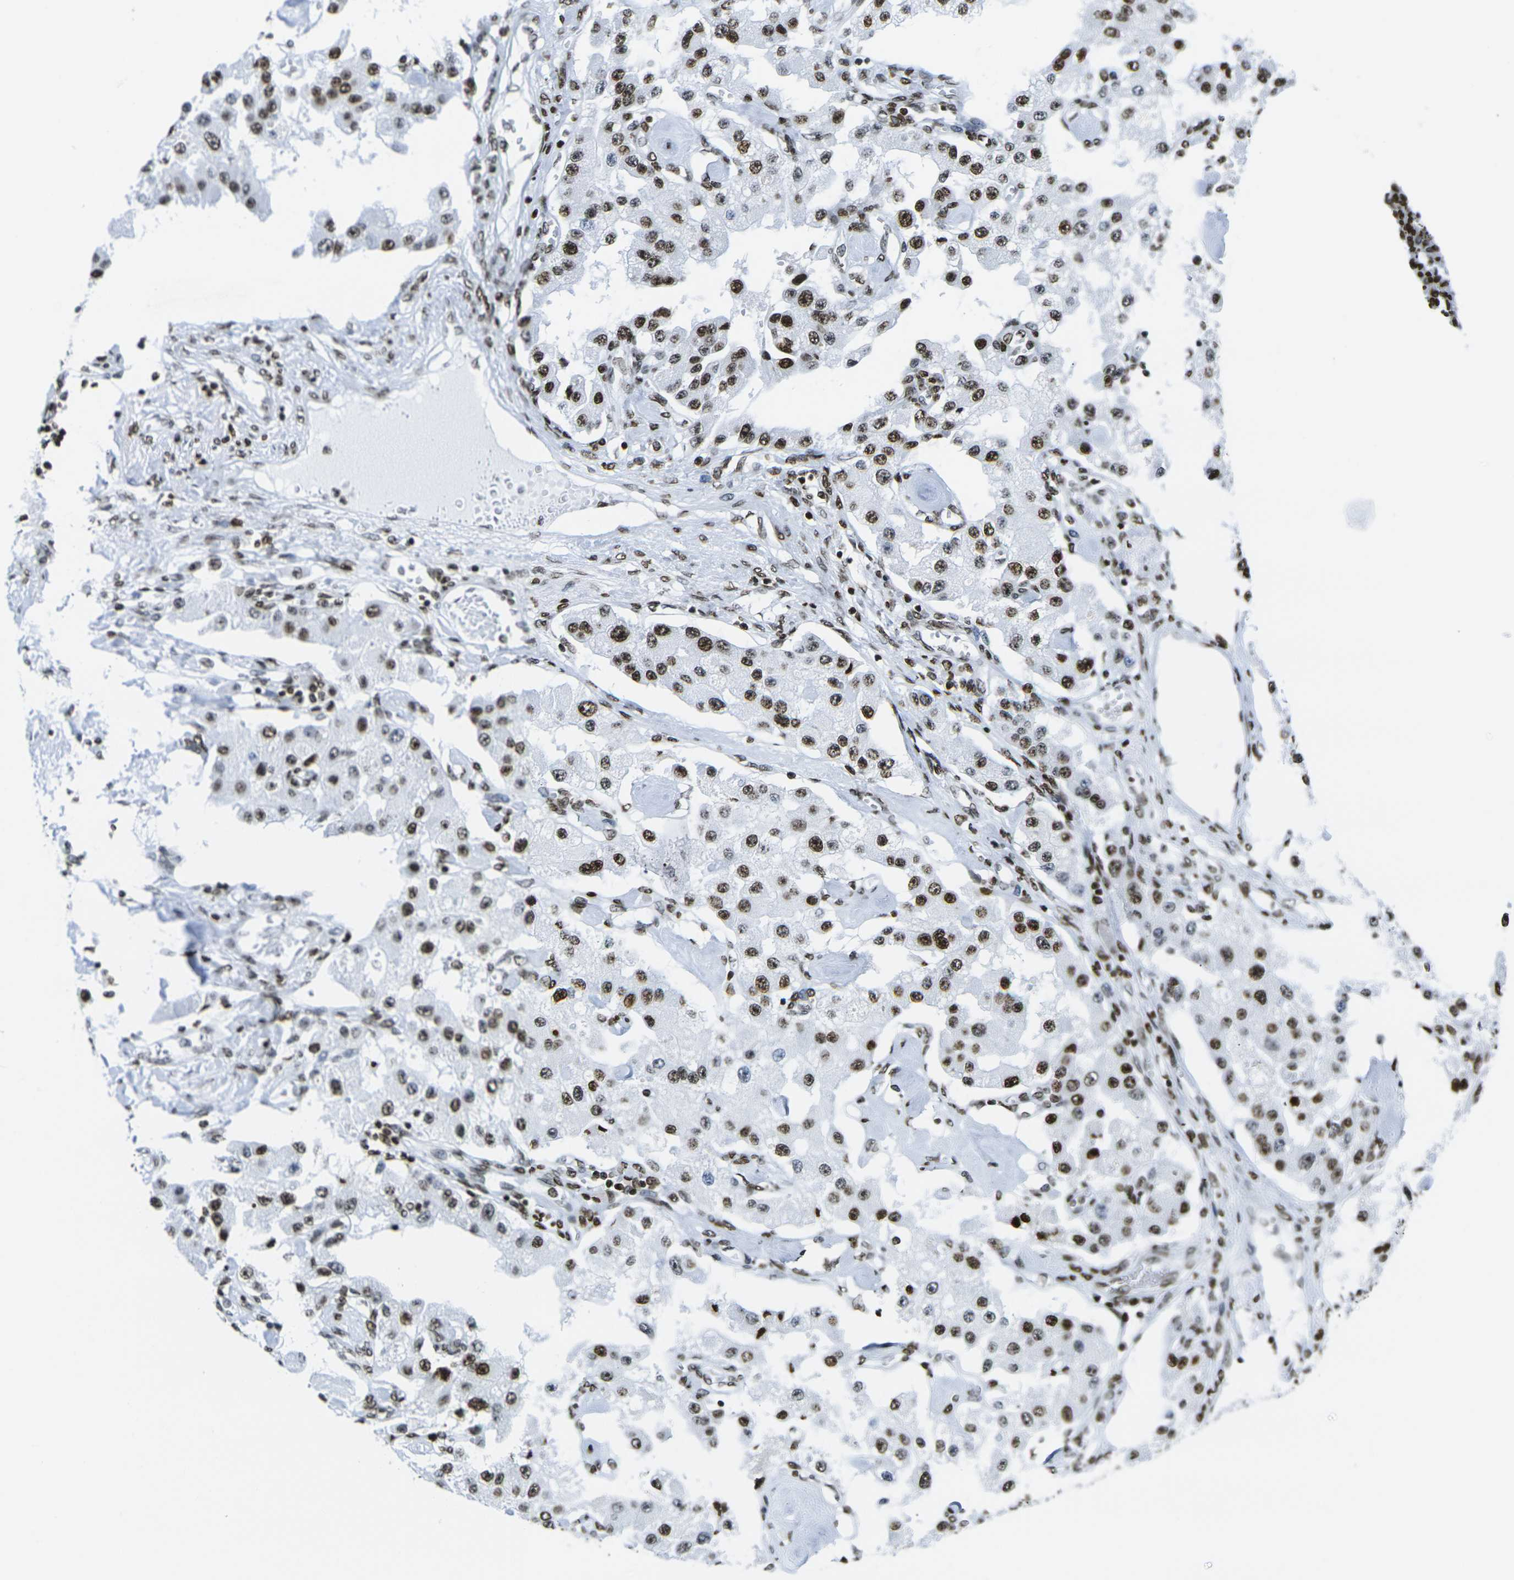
{"staining": {"intensity": "strong", "quantity": ">75%", "location": "nuclear"}, "tissue": "carcinoid", "cell_type": "Tumor cells", "image_type": "cancer", "snomed": [{"axis": "morphology", "description": "Carcinoid, malignant, NOS"}, {"axis": "topography", "description": "Pancreas"}], "caption": "Carcinoid tissue reveals strong nuclear positivity in approximately >75% of tumor cells, visualized by immunohistochemistry.", "gene": "H2AX", "patient": {"sex": "male", "age": 41}}